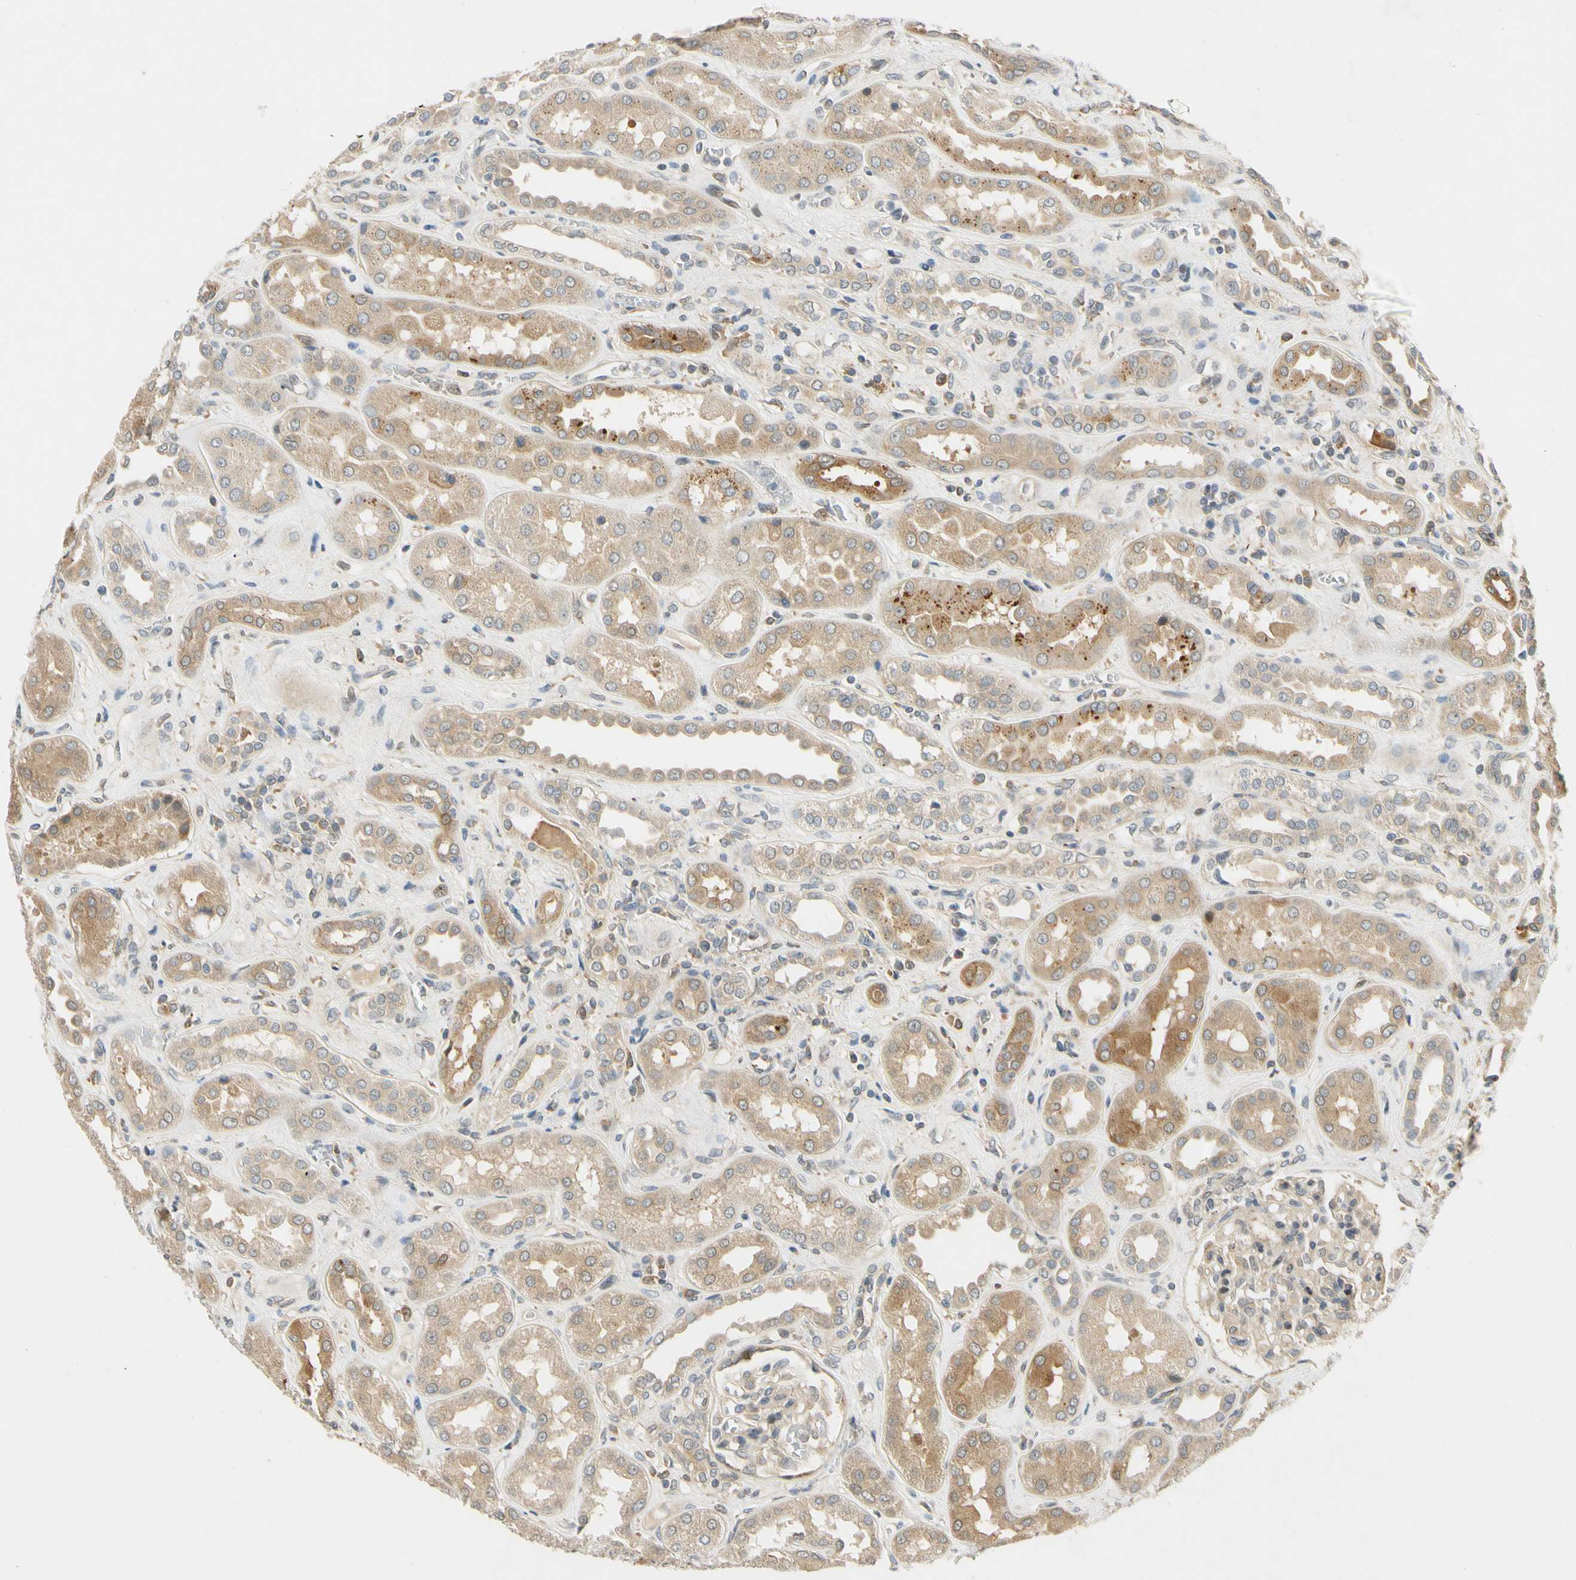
{"staining": {"intensity": "weak", "quantity": "25%-75%", "location": "cytoplasmic/membranous"}, "tissue": "kidney", "cell_type": "Cells in glomeruli", "image_type": "normal", "snomed": [{"axis": "morphology", "description": "Normal tissue, NOS"}, {"axis": "topography", "description": "Kidney"}], "caption": "Cells in glomeruli display low levels of weak cytoplasmic/membranous expression in approximately 25%-75% of cells in benign human kidney.", "gene": "GATD1", "patient": {"sex": "male", "age": 59}}